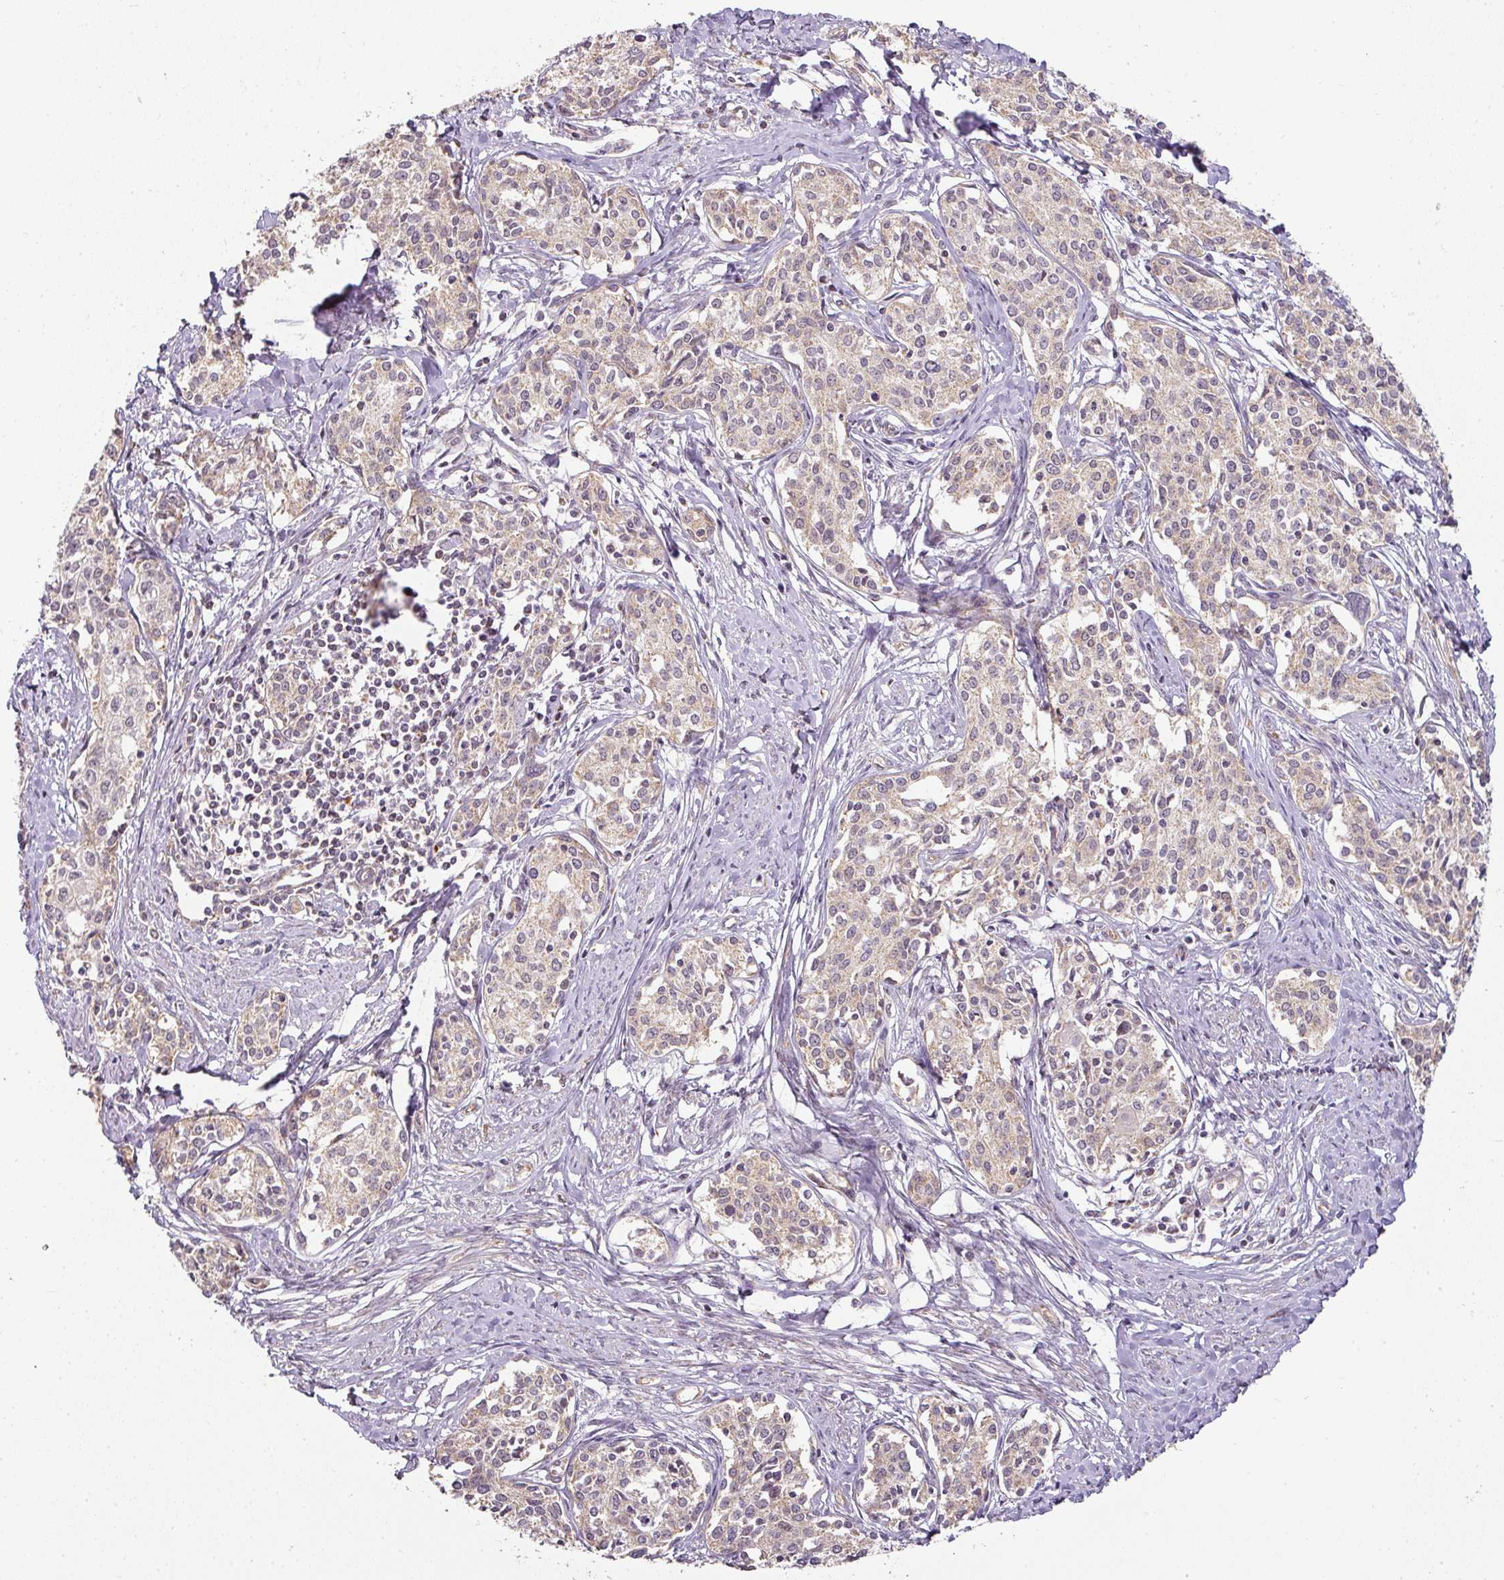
{"staining": {"intensity": "weak", "quantity": ">75%", "location": "cytoplasmic/membranous"}, "tissue": "cervical cancer", "cell_type": "Tumor cells", "image_type": "cancer", "snomed": [{"axis": "morphology", "description": "Squamous cell carcinoma, NOS"}, {"axis": "morphology", "description": "Adenocarcinoma, NOS"}, {"axis": "topography", "description": "Cervix"}], "caption": "Immunohistochemistry staining of adenocarcinoma (cervical), which reveals low levels of weak cytoplasmic/membranous positivity in about >75% of tumor cells indicating weak cytoplasmic/membranous protein positivity. The staining was performed using DAB (3,3'-diaminobenzidine) (brown) for protein detection and nuclei were counterstained in hematoxylin (blue).", "gene": "MYOM2", "patient": {"sex": "female", "age": 52}}